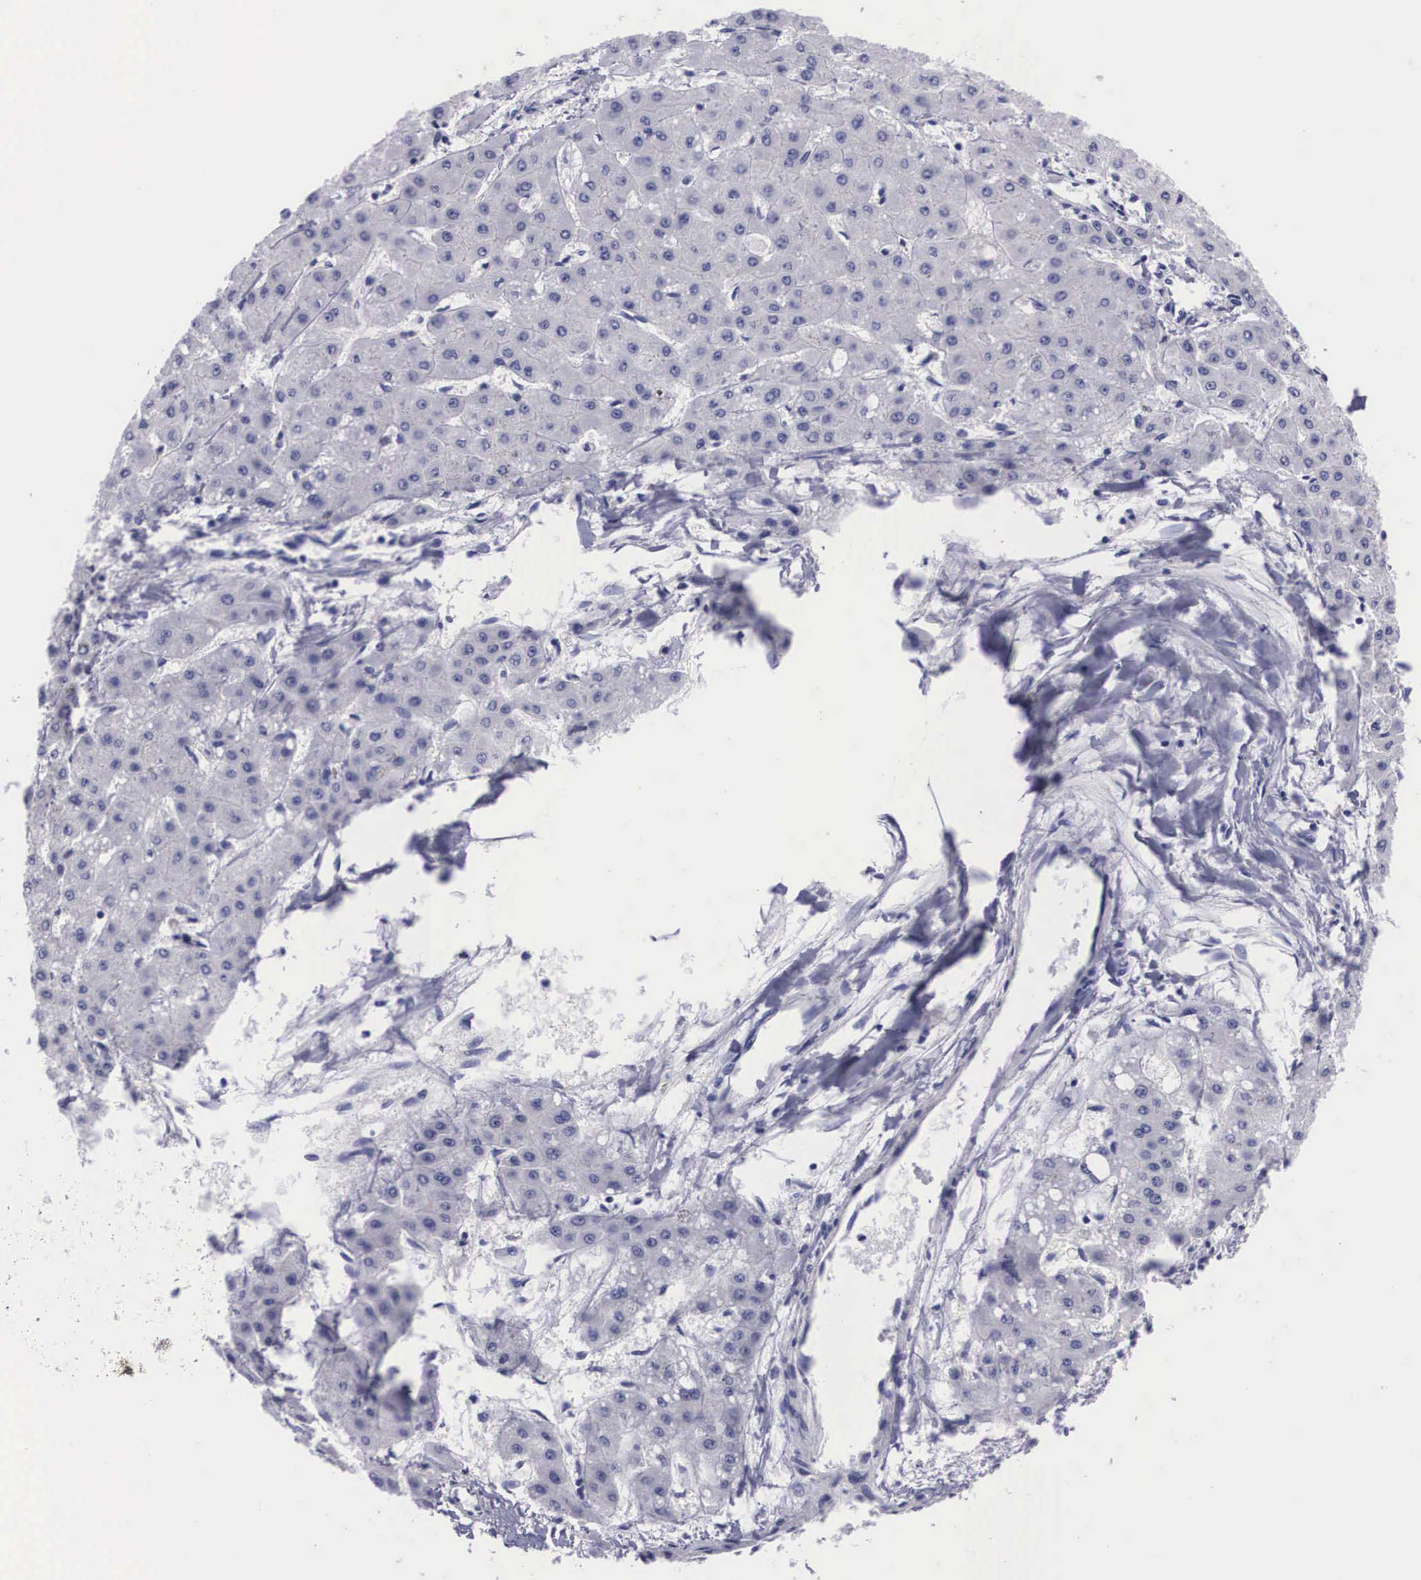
{"staining": {"intensity": "negative", "quantity": "none", "location": "none"}, "tissue": "liver cancer", "cell_type": "Tumor cells", "image_type": "cancer", "snomed": [{"axis": "morphology", "description": "Carcinoma, Hepatocellular, NOS"}, {"axis": "topography", "description": "Liver"}], "caption": "Liver hepatocellular carcinoma was stained to show a protein in brown. There is no significant staining in tumor cells. (Immunohistochemistry (ihc), brightfield microscopy, high magnification).", "gene": "C22orf31", "patient": {"sex": "female", "age": 52}}